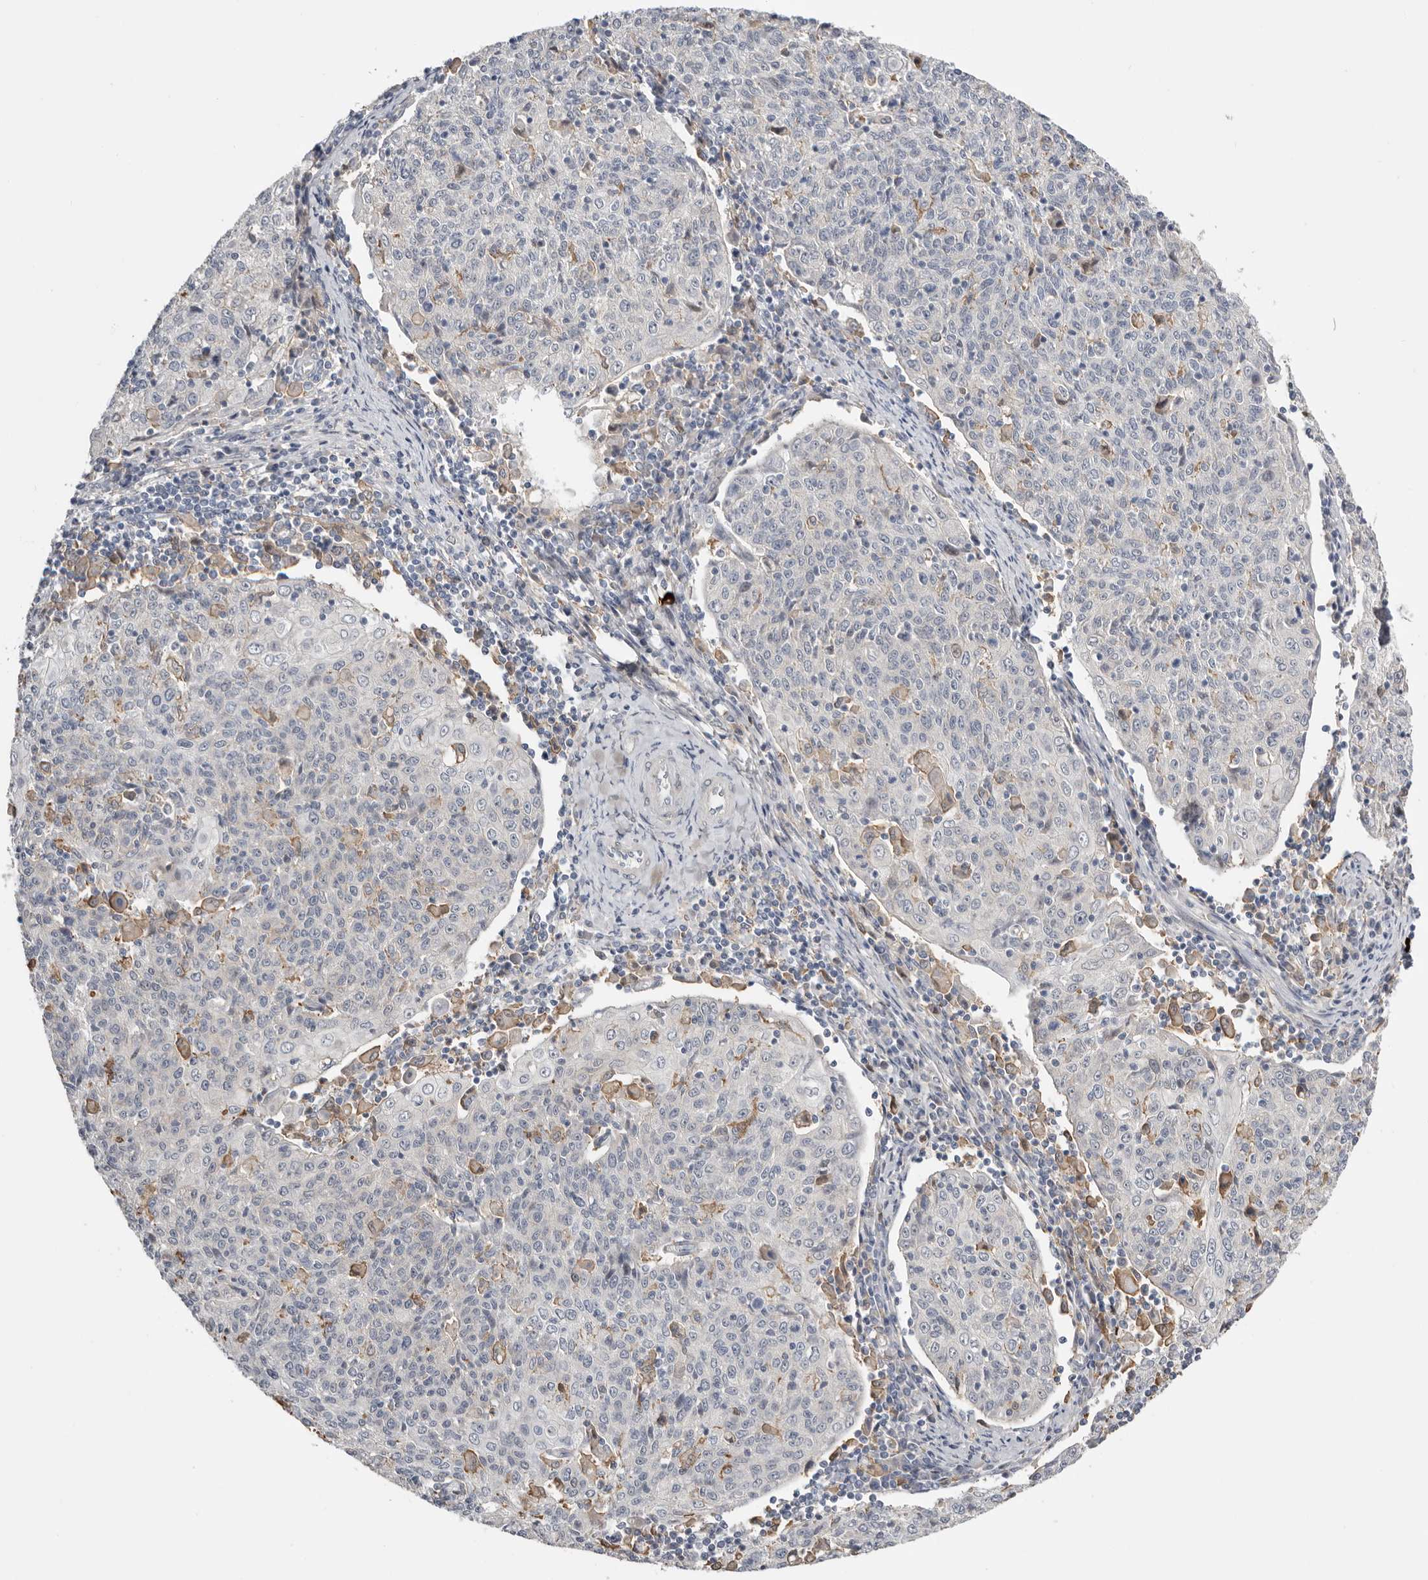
{"staining": {"intensity": "negative", "quantity": "none", "location": "none"}, "tissue": "cervical cancer", "cell_type": "Tumor cells", "image_type": "cancer", "snomed": [{"axis": "morphology", "description": "Squamous cell carcinoma, NOS"}, {"axis": "topography", "description": "Cervix"}], "caption": "A high-resolution image shows immunohistochemistry staining of squamous cell carcinoma (cervical), which demonstrates no significant expression in tumor cells.", "gene": "MSRB2", "patient": {"sex": "female", "age": 48}}